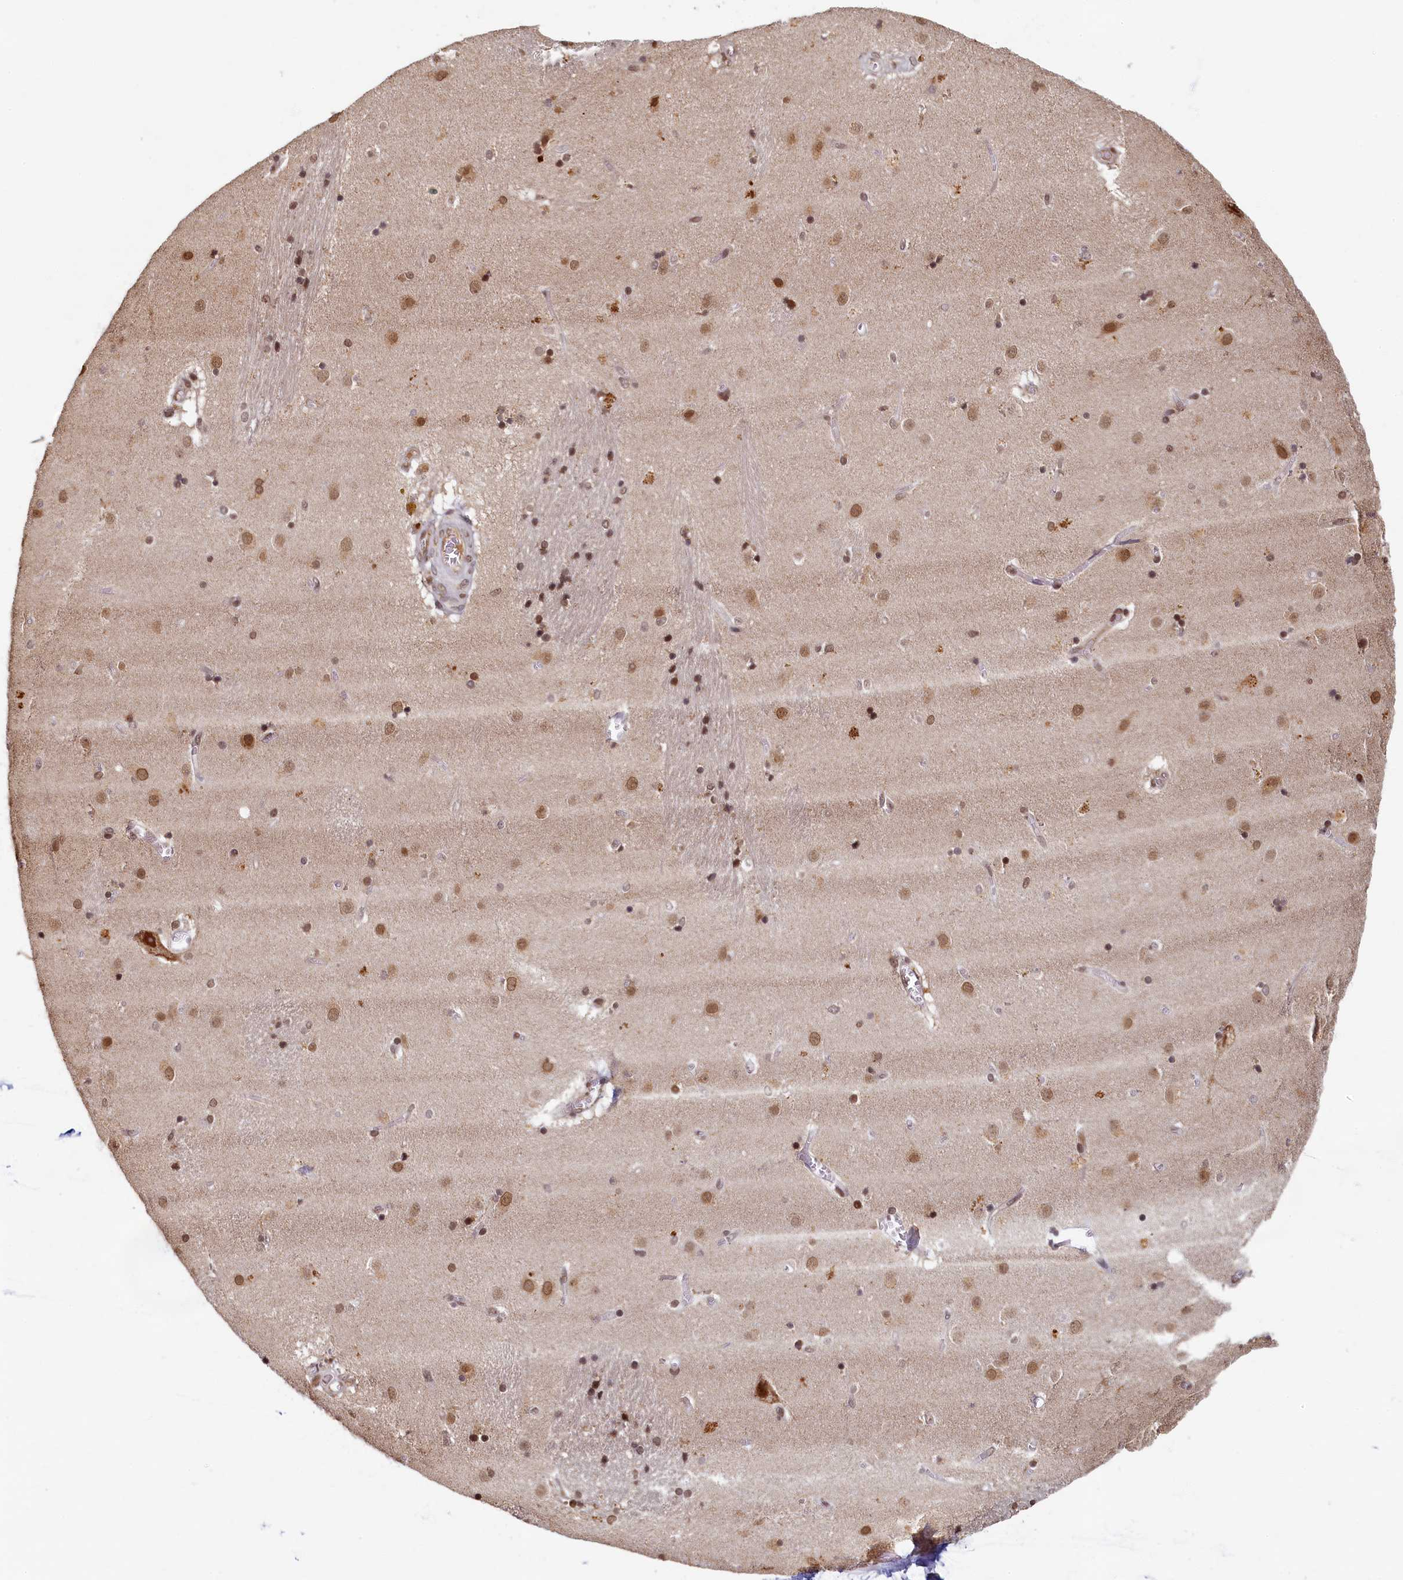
{"staining": {"intensity": "moderate", "quantity": "<25%", "location": "nuclear"}, "tissue": "caudate", "cell_type": "Glial cells", "image_type": "normal", "snomed": [{"axis": "morphology", "description": "Normal tissue, NOS"}, {"axis": "topography", "description": "Lateral ventricle wall"}], "caption": "A low amount of moderate nuclear positivity is identified in about <25% of glial cells in benign caudate. Using DAB (brown) and hematoxylin (blue) stains, captured at high magnification using brightfield microscopy.", "gene": "CKAP2L", "patient": {"sex": "male", "age": 70}}